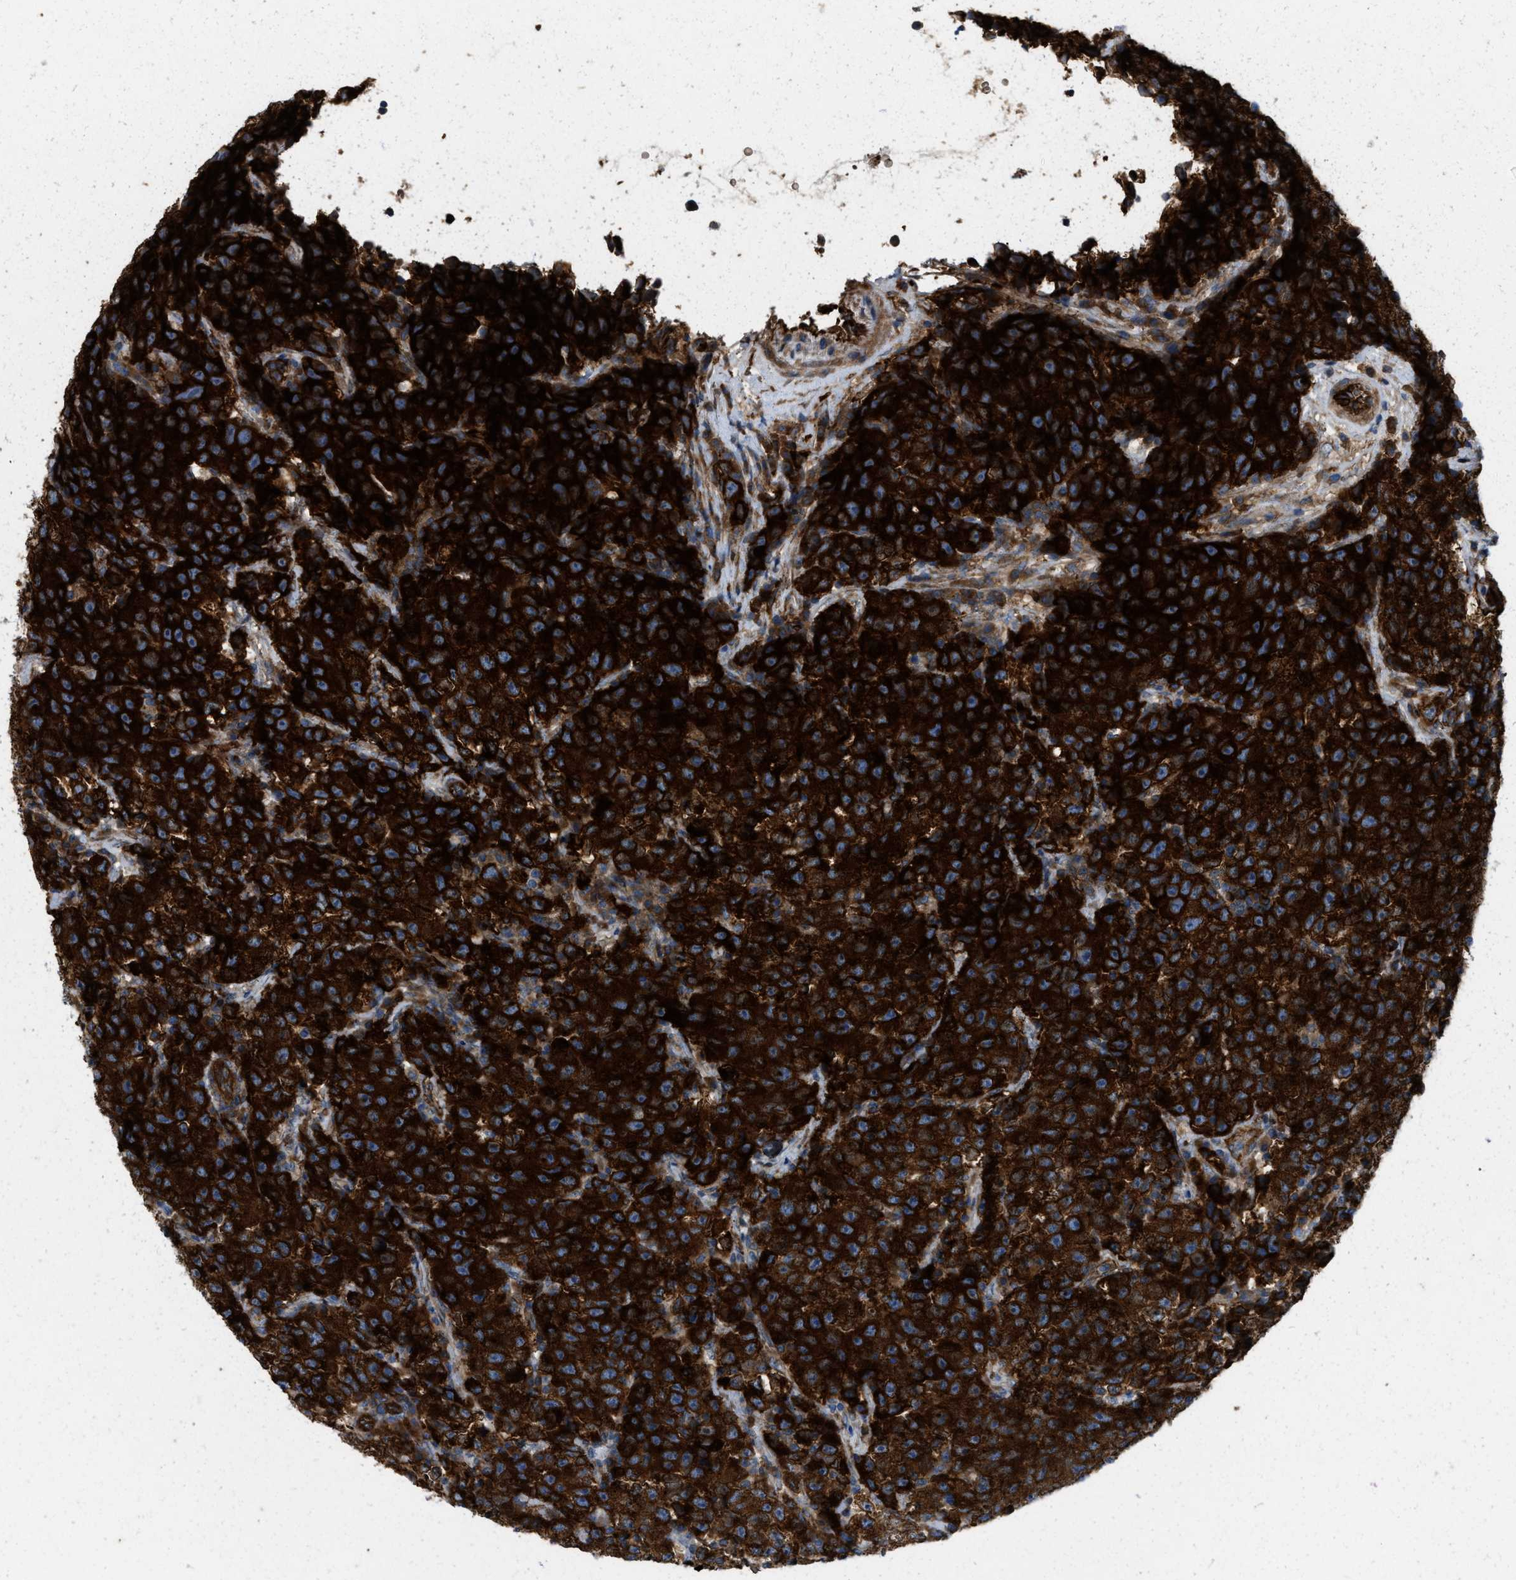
{"staining": {"intensity": "strong", "quantity": ">75%", "location": "cytoplasmic/membranous"}, "tissue": "testis cancer", "cell_type": "Tumor cells", "image_type": "cancer", "snomed": [{"axis": "morphology", "description": "Seminoma, NOS"}, {"axis": "topography", "description": "Testis"}], "caption": "Tumor cells display strong cytoplasmic/membranous positivity in about >75% of cells in testis seminoma.", "gene": "ERC1", "patient": {"sex": "male", "age": 22}}